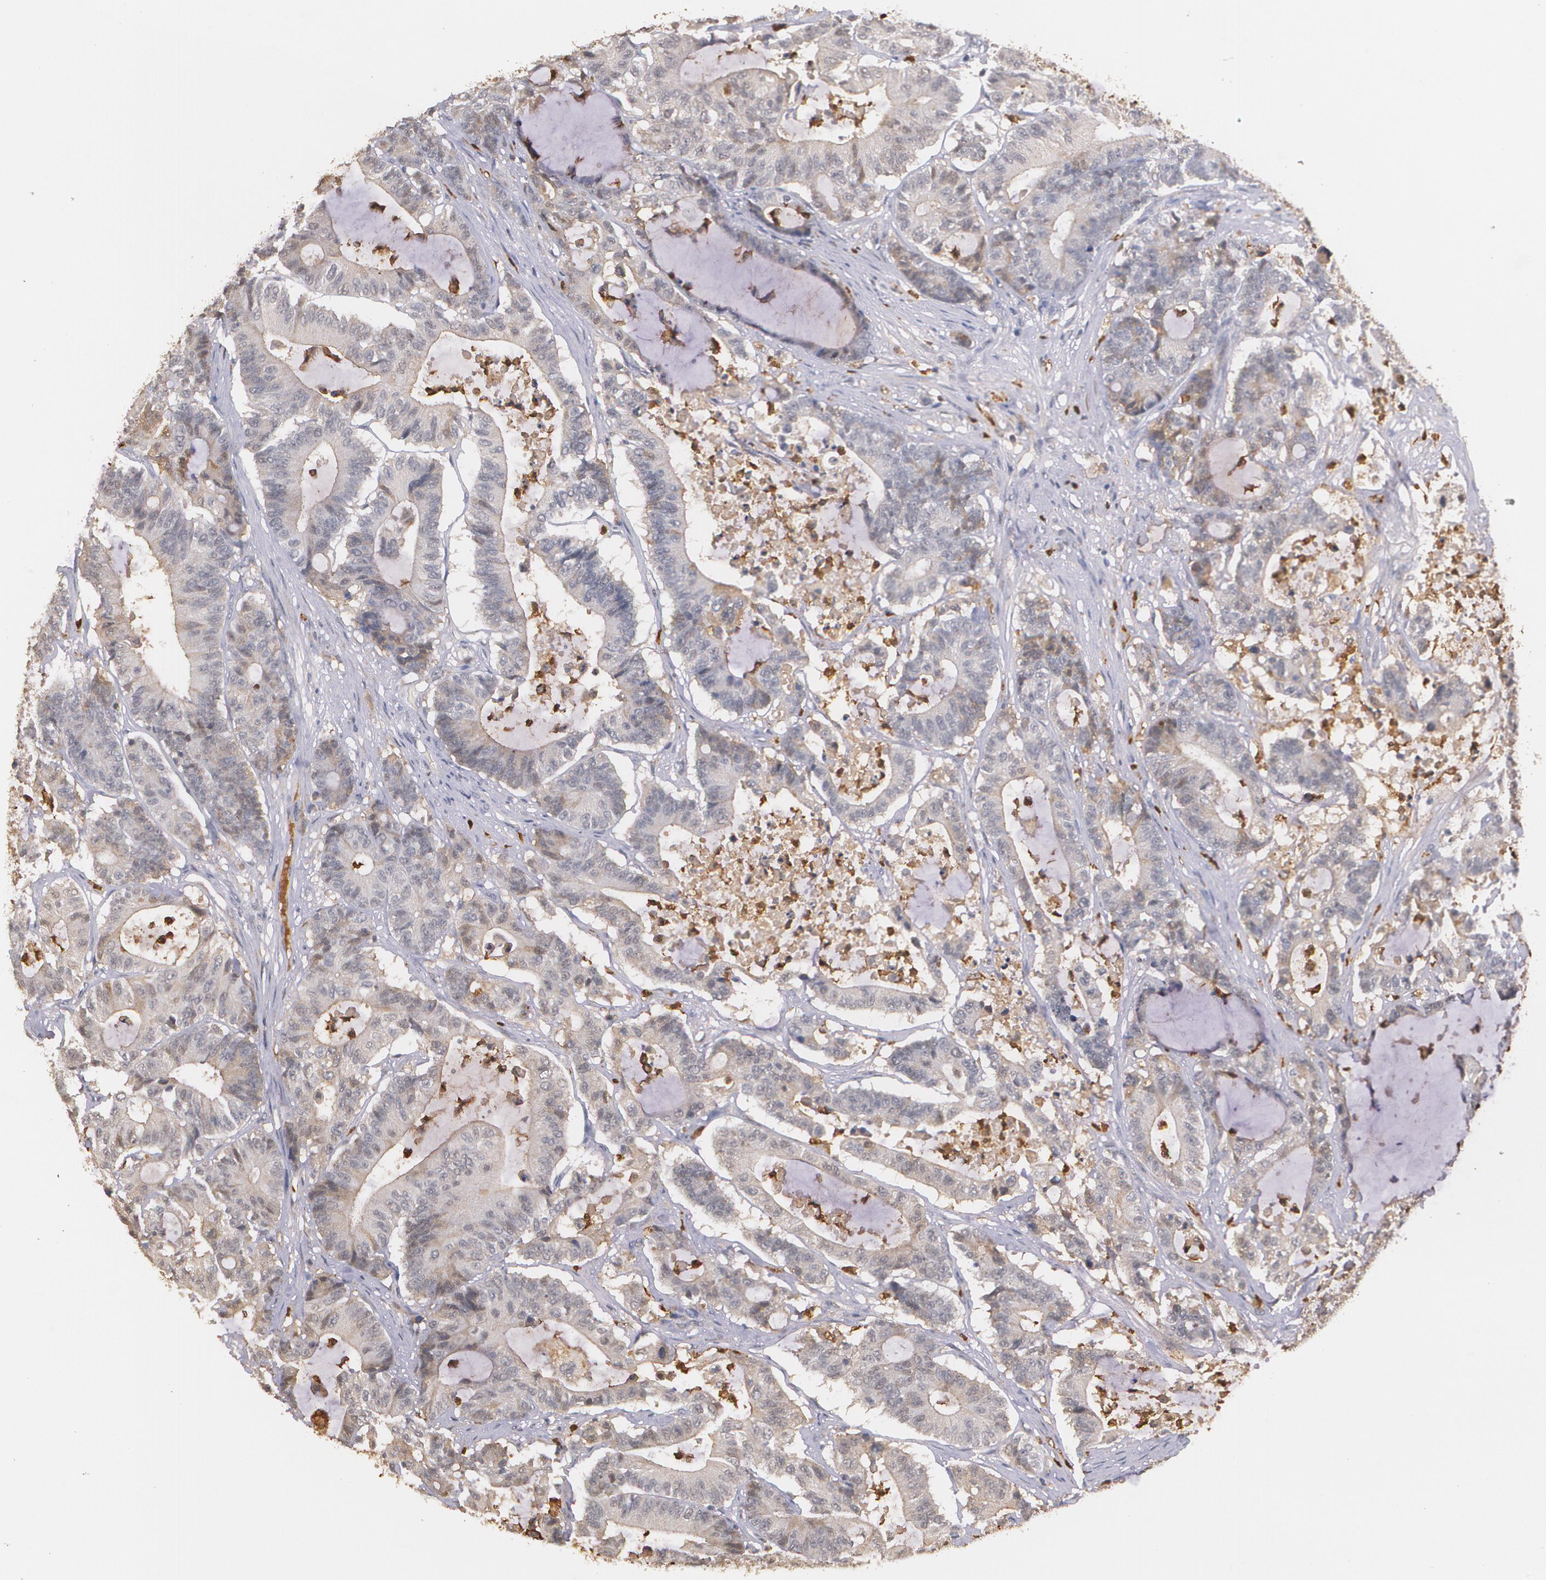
{"staining": {"intensity": "moderate", "quantity": "25%-75%", "location": "cytoplasmic/membranous"}, "tissue": "colorectal cancer", "cell_type": "Tumor cells", "image_type": "cancer", "snomed": [{"axis": "morphology", "description": "Adenocarcinoma, NOS"}, {"axis": "topography", "description": "Colon"}], "caption": "Immunohistochemical staining of adenocarcinoma (colorectal) displays medium levels of moderate cytoplasmic/membranous protein staining in about 25%-75% of tumor cells.", "gene": "PTS", "patient": {"sex": "female", "age": 84}}